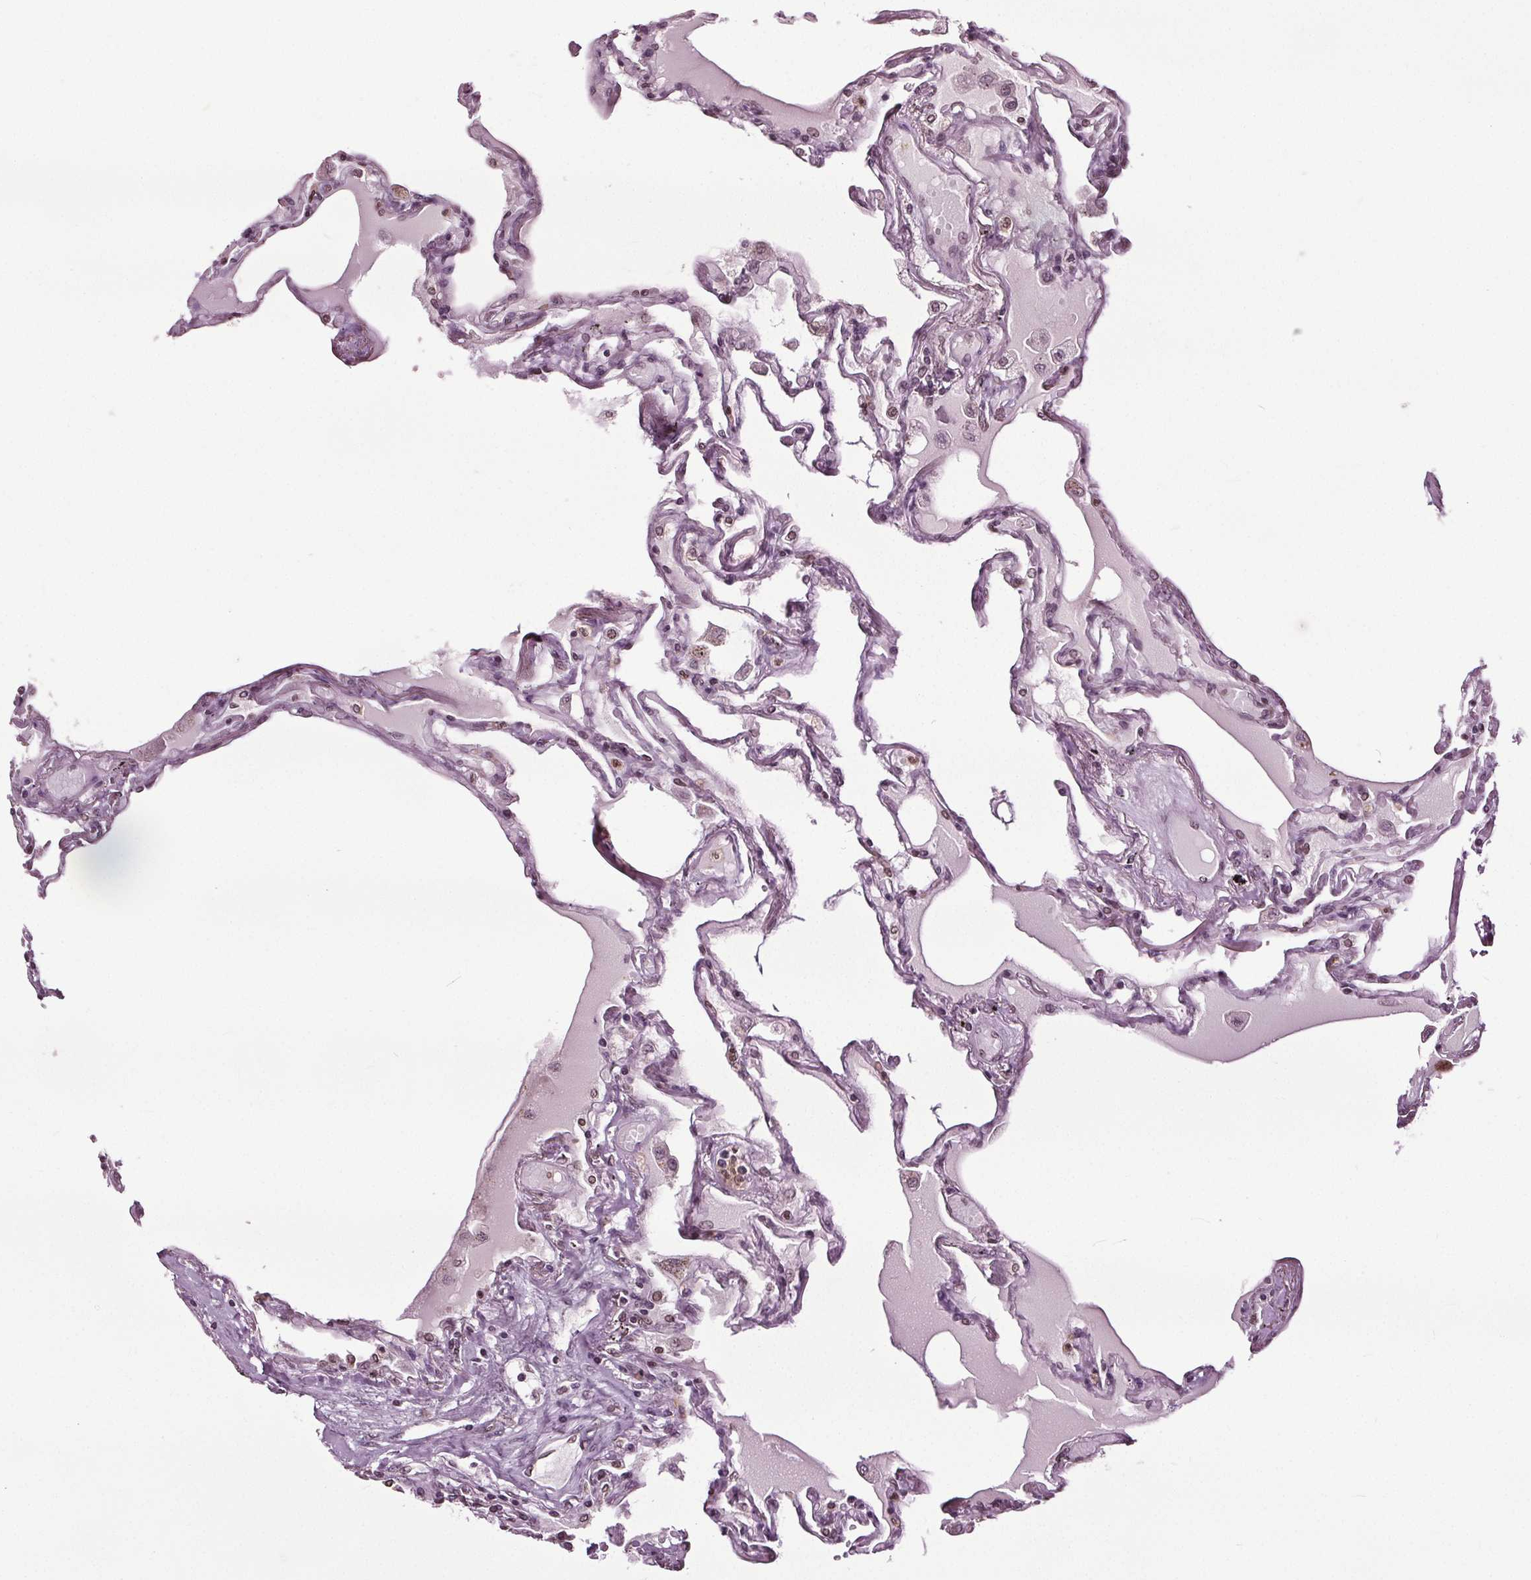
{"staining": {"intensity": "moderate", "quantity": "25%-75%", "location": "nuclear"}, "tissue": "lung", "cell_type": "Alveolar cells", "image_type": "normal", "snomed": [{"axis": "morphology", "description": "Normal tissue, NOS"}, {"axis": "morphology", "description": "Adenocarcinoma, NOS"}, {"axis": "topography", "description": "Cartilage tissue"}, {"axis": "topography", "description": "Lung"}], "caption": "Protein staining of benign lung exhibits moderate nuclear expression in approximately 25%-75% of alveolar cells. (IHC, brightfield microscopy, high magnification).", "gene": "TTC39C", "patient": {"sex": "female", "age": 67}}